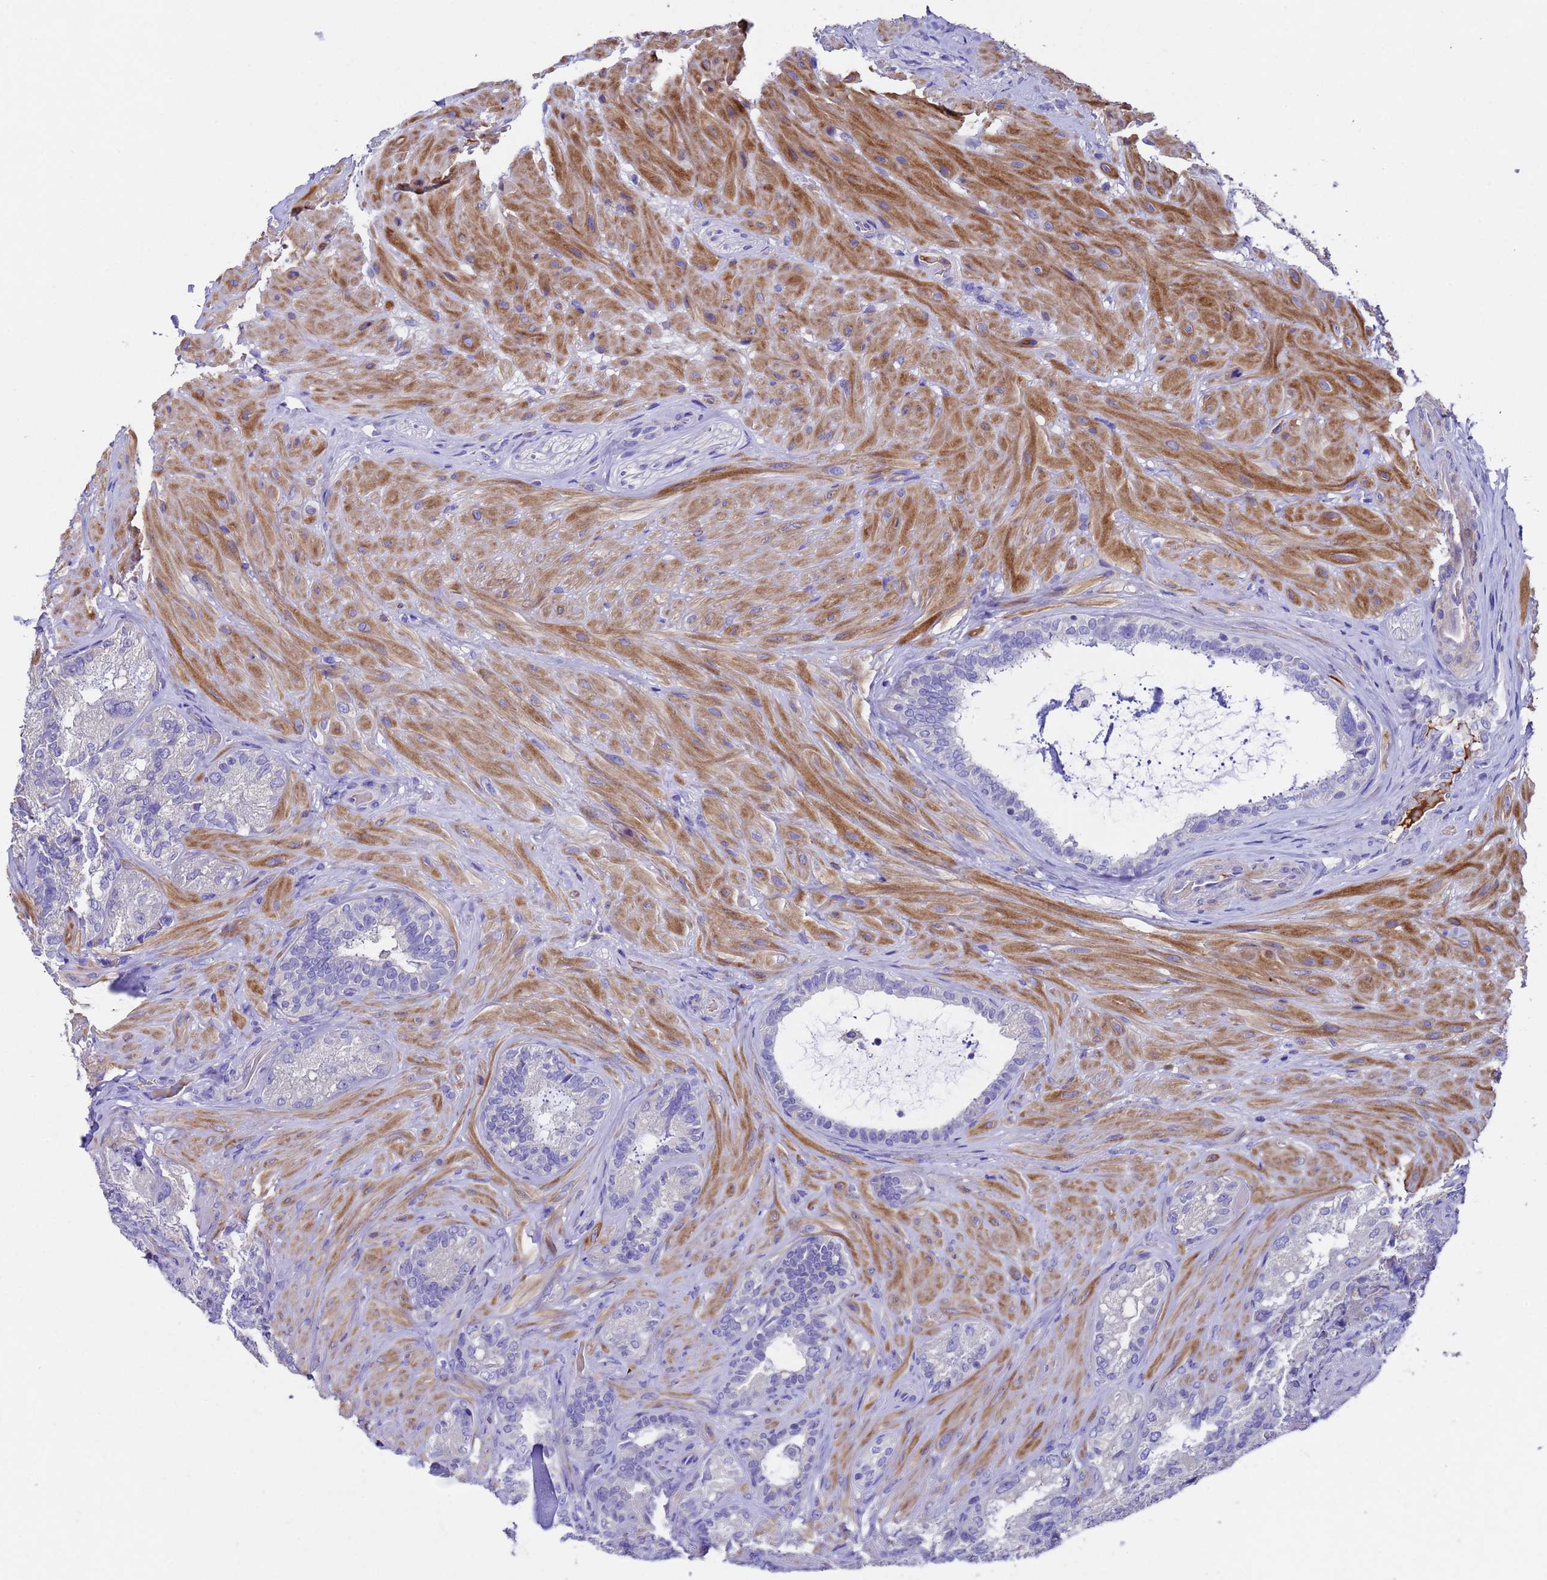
{"staining": {"intensity": "negative", "quantity": "none", "location": "none"}, "tissue": "seminal vesicle", "cell_type": "Glandular cells", "image_type": "normal", "snomed": [{"axis": "morphology", "description": "Normal tissue, NOS"}, {"axis": "topography", "description": "Prostate and seminal vesicle, NOS"}, {"axis": "topography", "description": "Prostate"}, {"axis": "topography", "description": "Seminal veicle"}], "caption": "Unremarkable seminal vesicle was stained to show a protein in brown. There is no significant positivity in glandular cells. (Brightfield microscopy of DAB (3,3'-diaminobenzidine) immunohistochemistry (IHC) at high magnification).", "gene": "ELP6", "patient": {"sex": "male", "age": 67}}